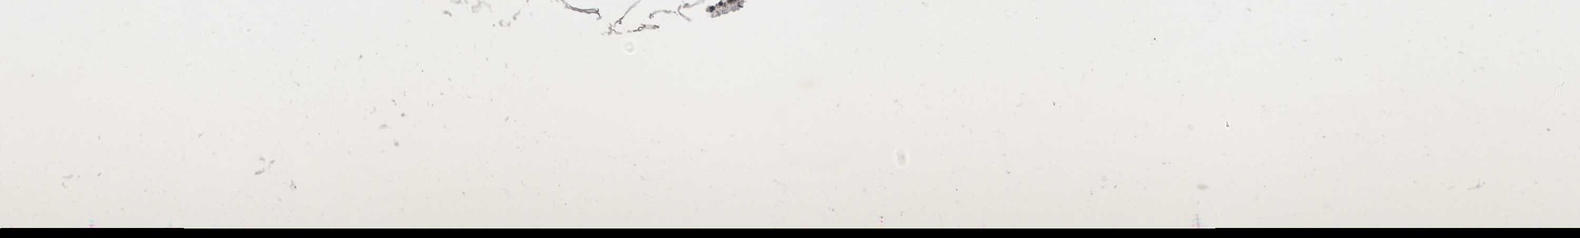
{"staining": {"intensity": "weak", "quantity": ">75%", "location": "nuclear"}, "tissue": "adipose tissue", "cell_type": "Adipocytes", "image_type": "normal", "snomed": [{"axis": "morphology", "description": "Normal tissue, NOS"}, {"axis": "morphology", "description": "Fibrosis, NOS"}, {"axis": "topography", "description": "Breast"}, {"axis": "topography", "description": "Adipose tissue"}], "caption": "DAB (3,3'-diaminobenzidine) immunohistochemical staining of unremarkable human adipose tissue displays weak nuclear protein staining in approximately >75% of adipocytes.", "gene": "MRTO4", "patient": {"sex": "female", "age": 39}}